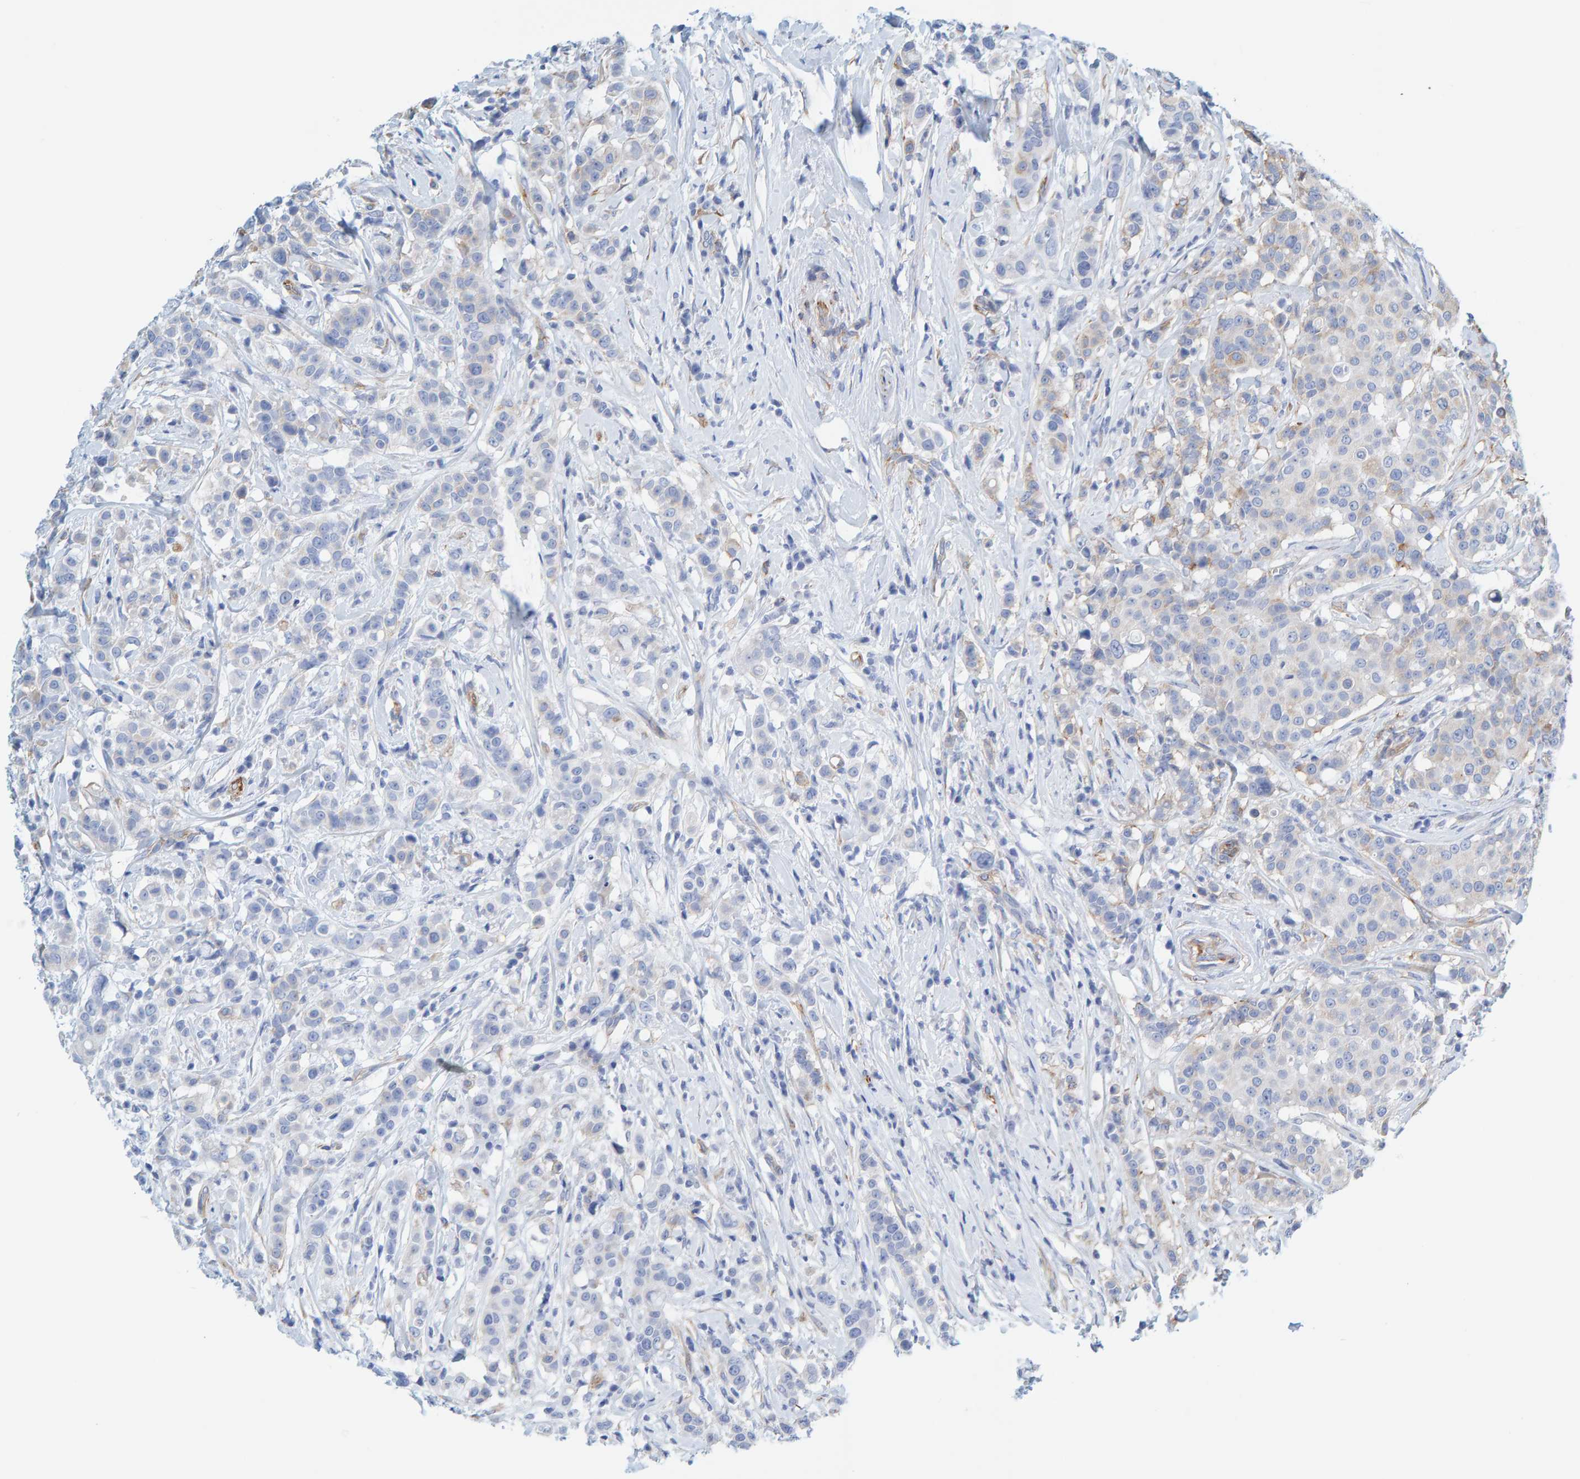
{"staining": {"intensity": "weak", "quantity": "<25%", "location": "cytoplasmic/membranous"}, "tissue": "breast cancer", "cell_type": "Tumor cells", "image_type": "cancer", "snomed": [{"axis": "morphology", "description": "Duct carcinoma"}, {"axis": "topography", "description": "Breast"}], "caption": "DAB (3,3'-diaminobenzidine) immunohistochemical staining of breast invasive ductal carcinoma displays no significant expression in tumor cells.", "gene": "MAP1B", "patient": {"sex": "female", "age": 27}}